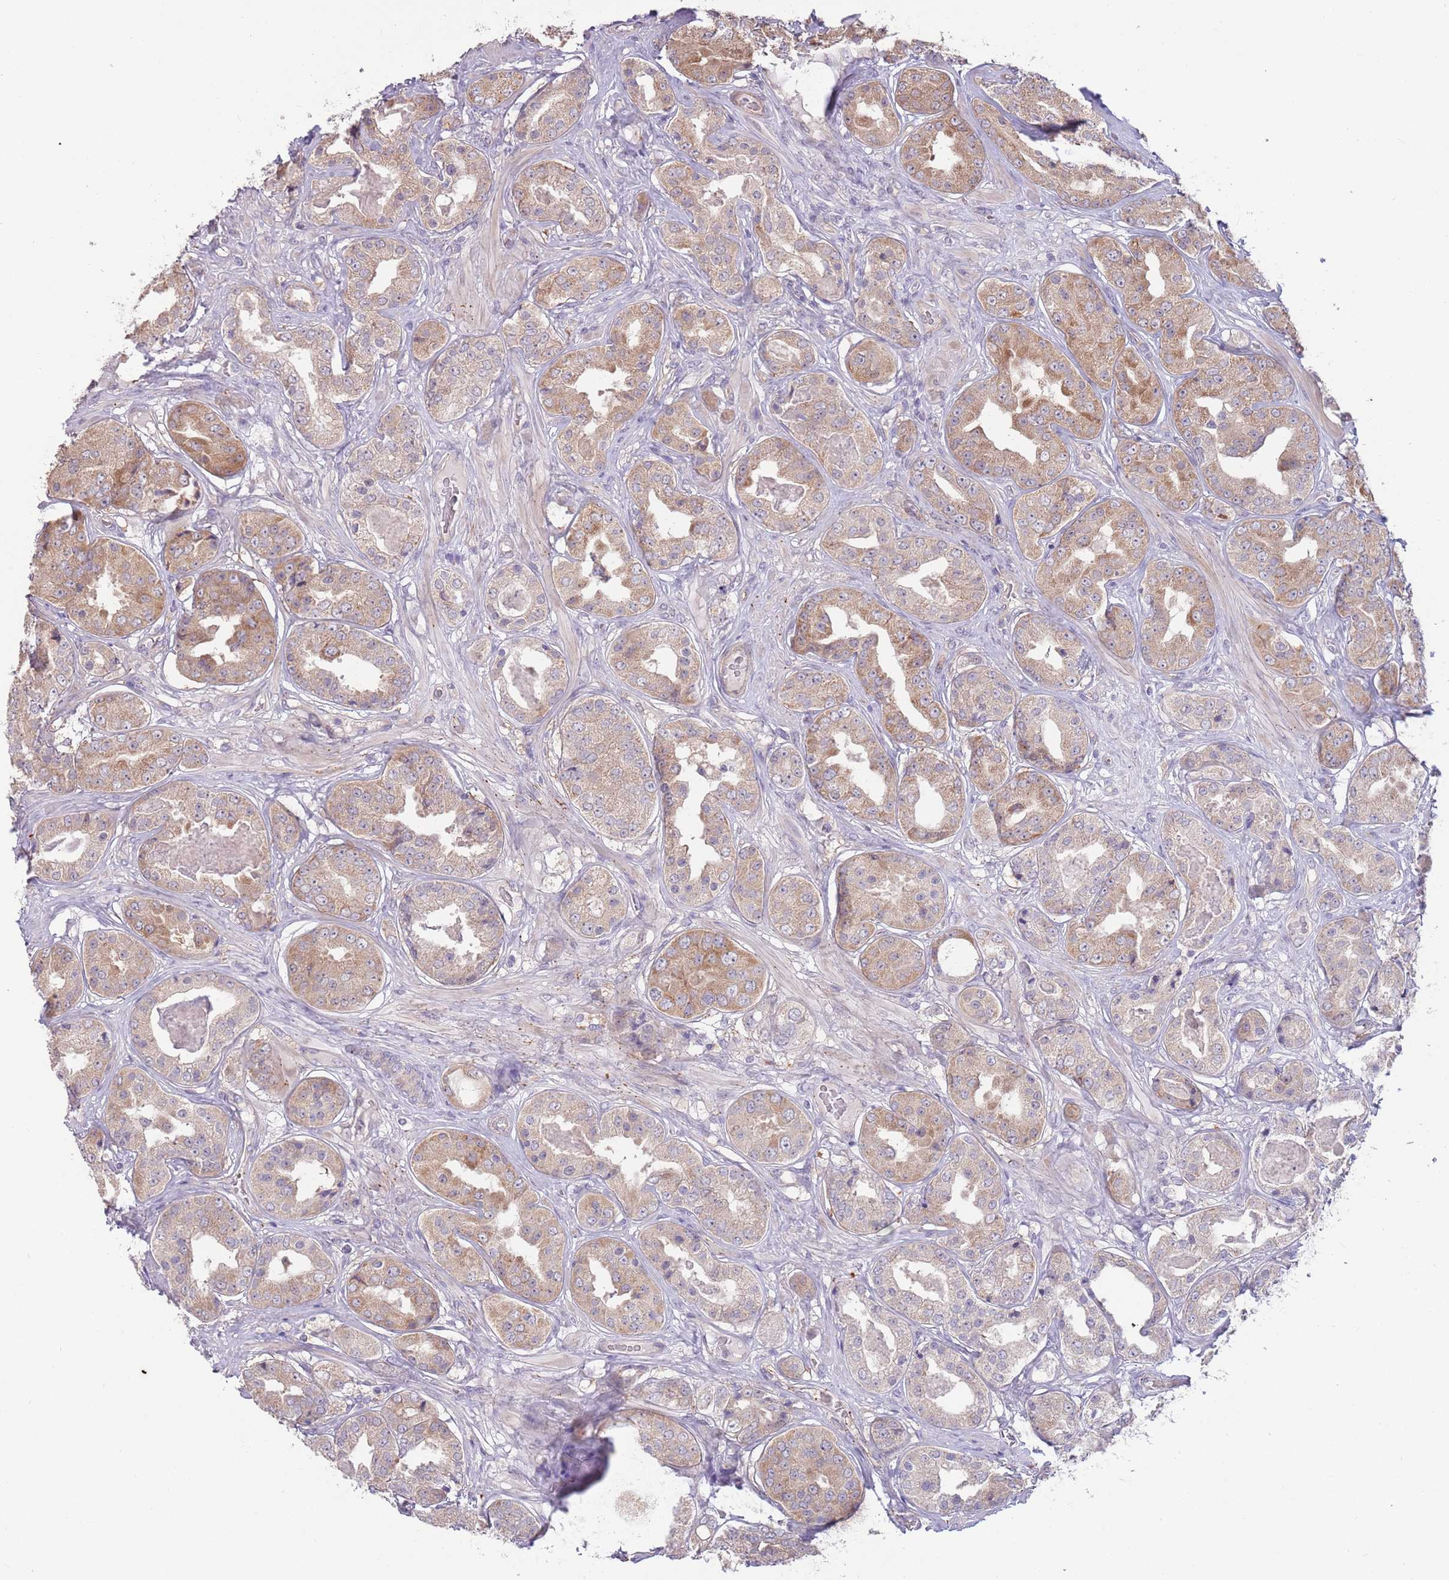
{"staining": {"intensity": "moderate", "quantity": "25%-75%", "location": "cytoplasmic/membranous"}, "tissue": "prostate cancer", "cell_type": "Tumor cells", "image_type": "cancer", "snomed": [{"axis": "morphology", "description": "Adenocarcinoma, High grade"}, {"axis": "topography", "description": "Prostate"}], "caption": "Adenocarcinoma (high-grade) (prostate) stained with IHC displays moderate cytoplasmic/membranous staining in about 25%-75% of tumor cells.", "gene": "LDHD", "patient": {"sex": "male", "age": 63}}